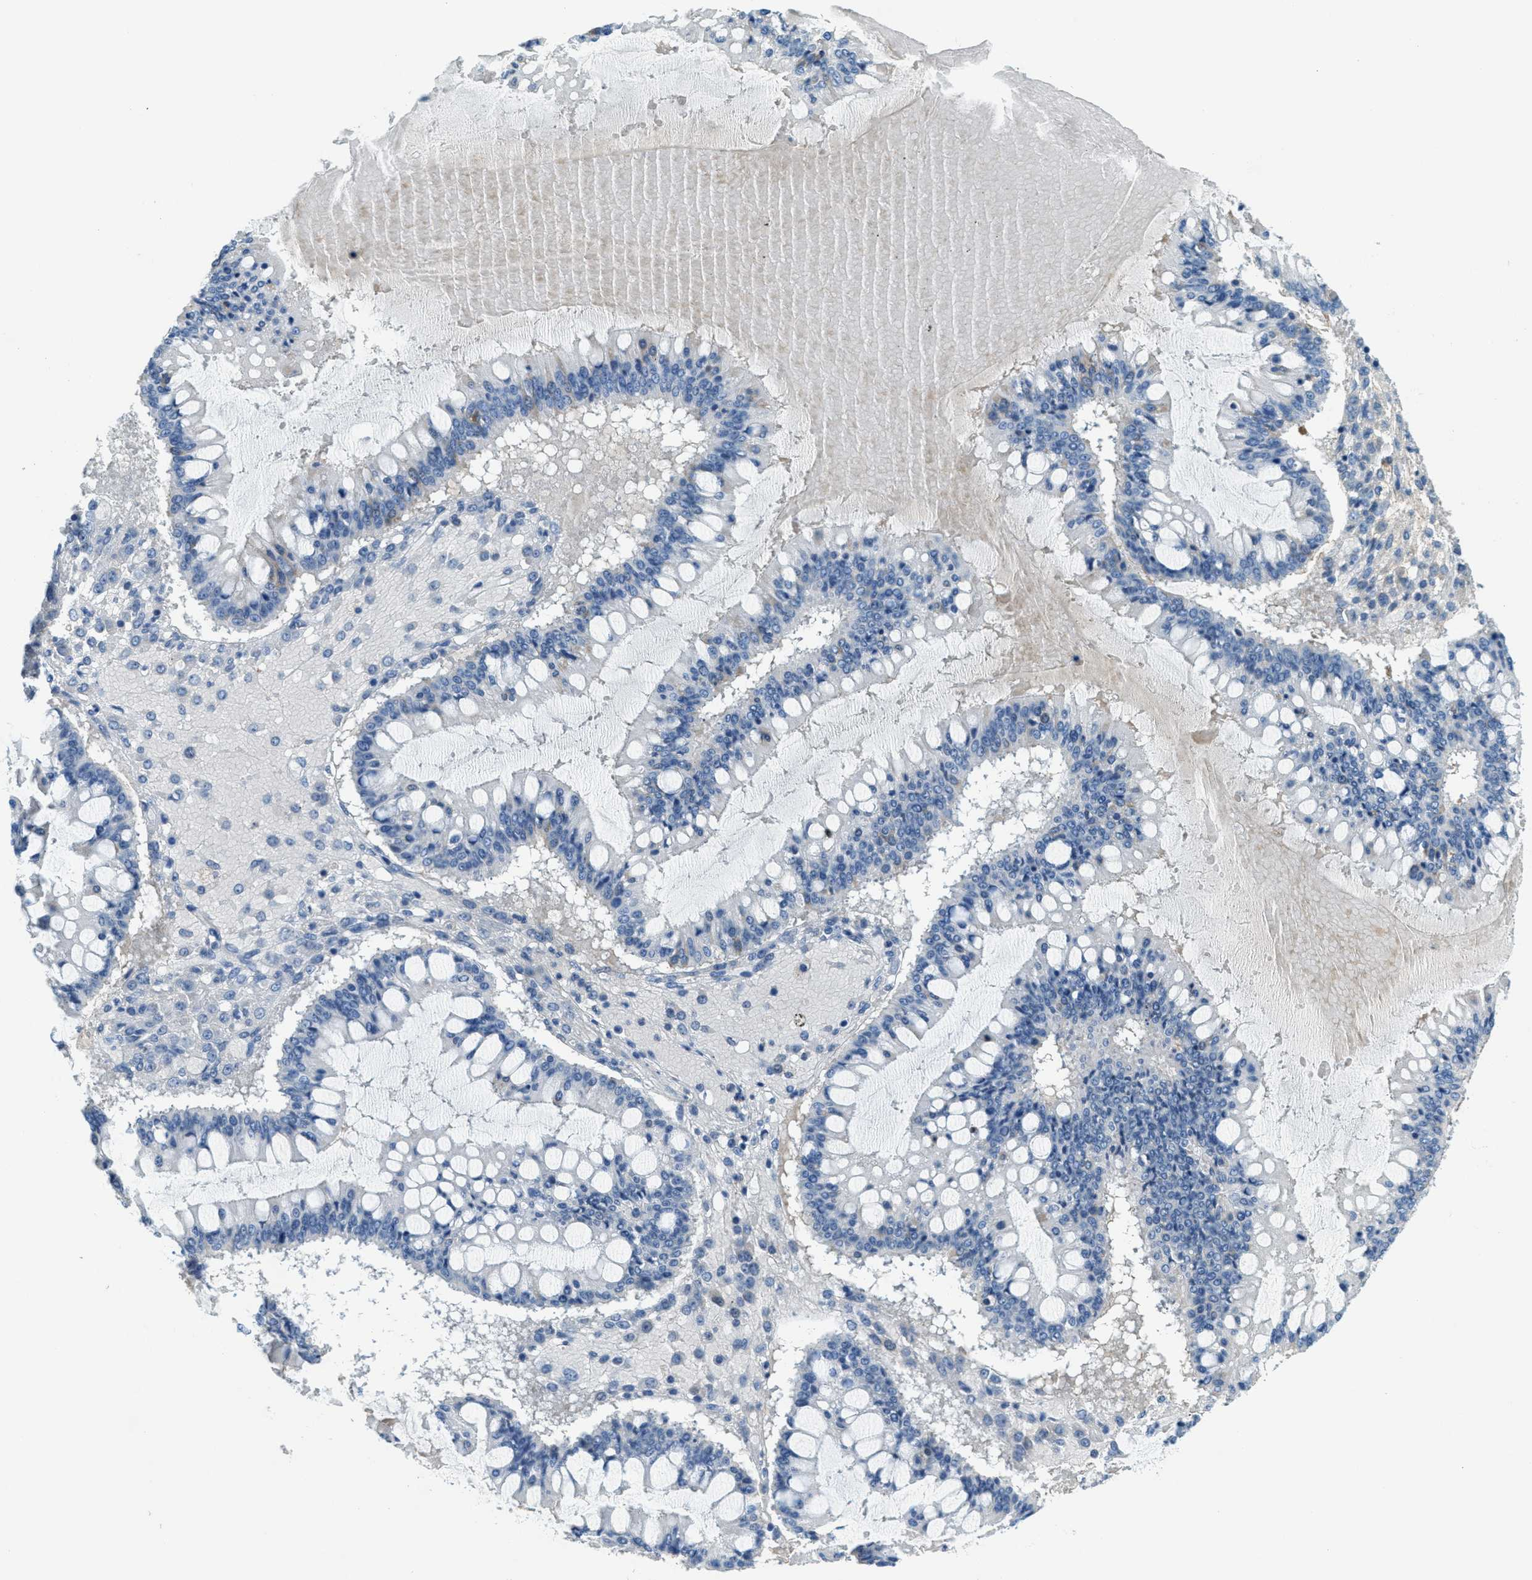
{"staining": {"intensity": "negative", "quantity": "none", "location": "none"}, "tissue": "ovarian cancer", "cell_type": "Tumor cells", "image_type": "cancer", "snomed": [{"axis": "morphology", "description": "Cystadenocarcinoma, mucinous, NOS"}, {"axis": "topography", "description": "Ovary"}], "caption": "Tumor cells are negative for brown protein staining in ovarian cancer (mucinous cystadenocarcinoma).", "gene": "A2M", "patient": {"sex": "female", "age": 73}}